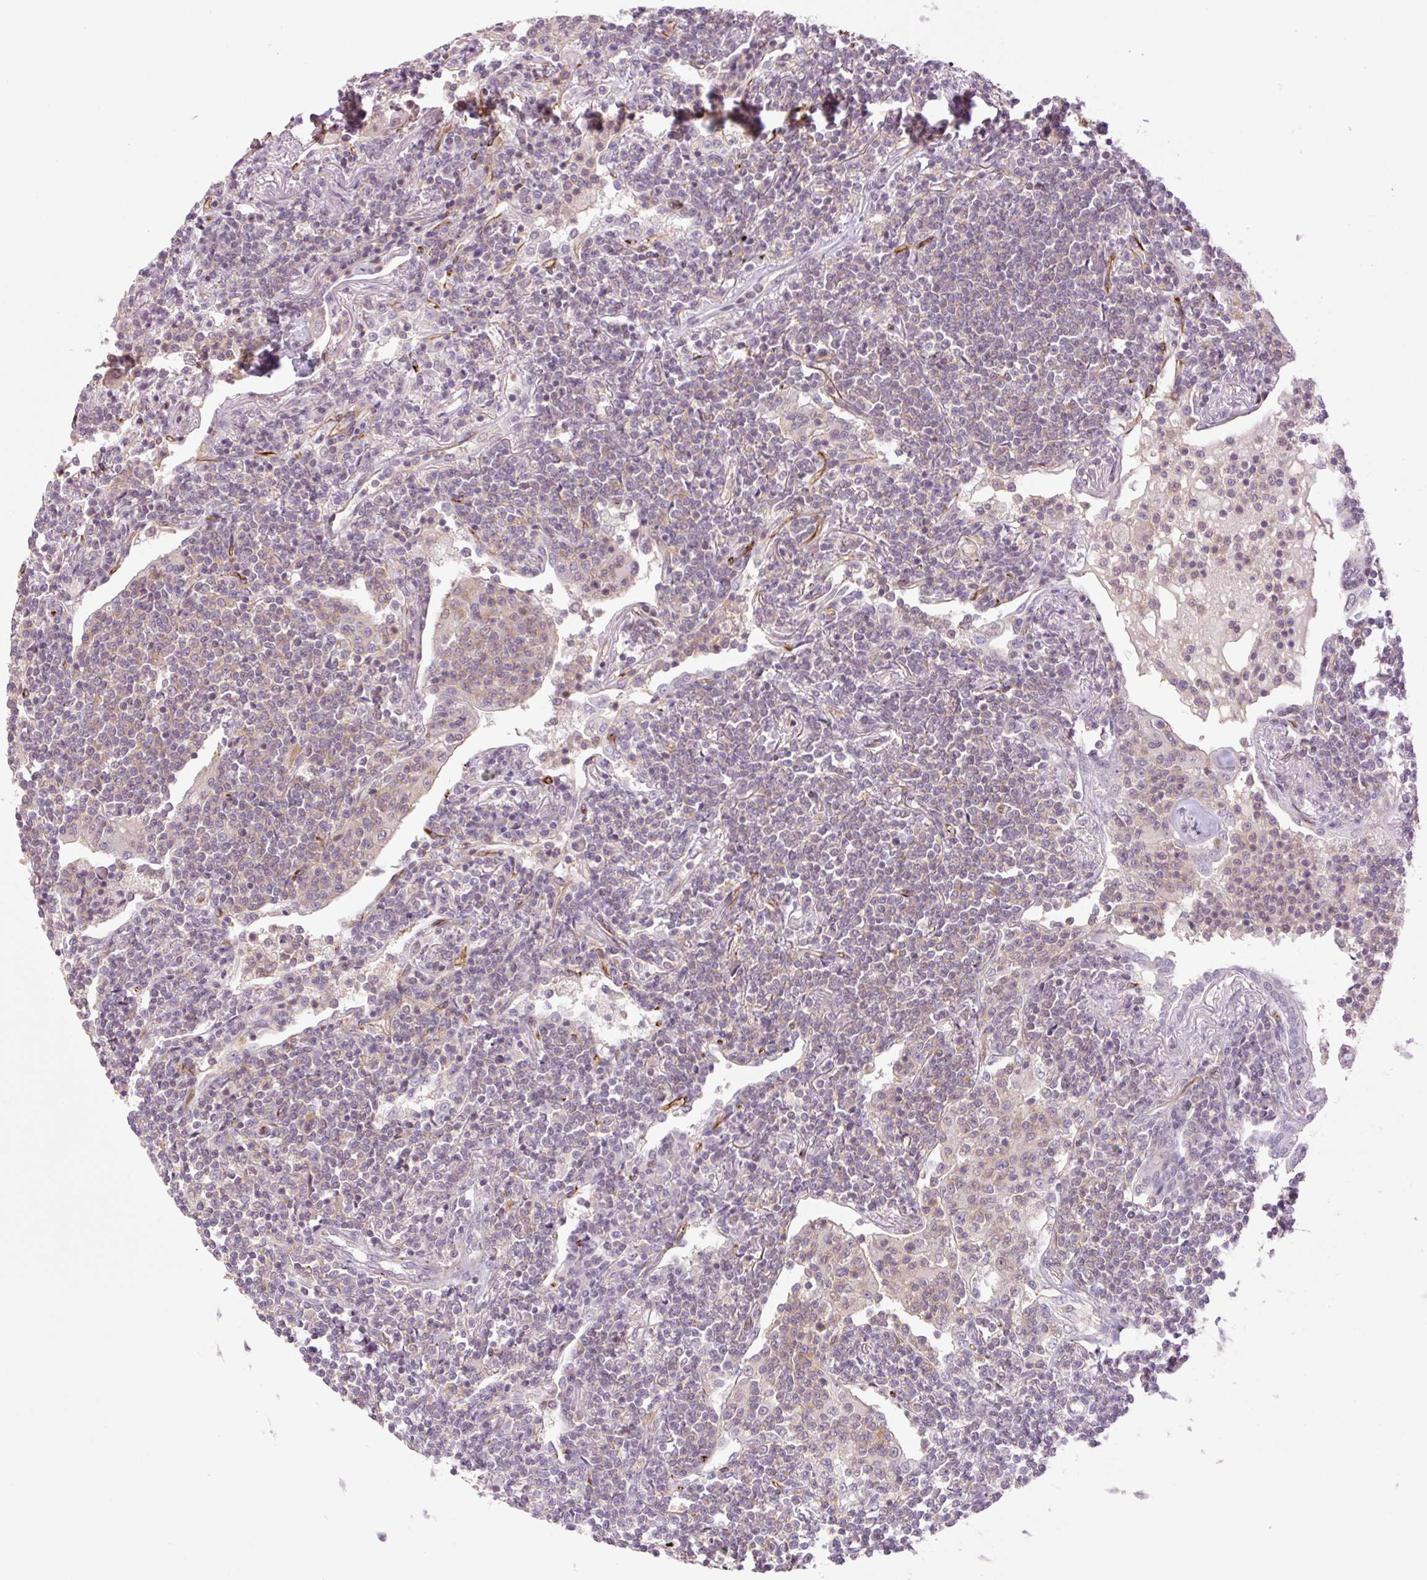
{"staining": {"intensity": "negative", "quantity": "none", "location": "none"}, "tissue": "lymphoma", "cell_type": "Tumor cells", "image_type": "cancer", "snomed": [{"axis": "morphology", "description": "Malignant lymphoma, non-Hodgkin's type, Low grade"}, {"axis": "topography", "description": "Lung"}], "caption": "High power microscopy image of an immunohistochemistry (IHC) histopathology image of low-grade malignant lymphoma, non-Hodgkin's type, revealing no significant staining in tumor cells.", "gene": "ZFYVE21", "patient": {"sex": "female", "age": 71}}